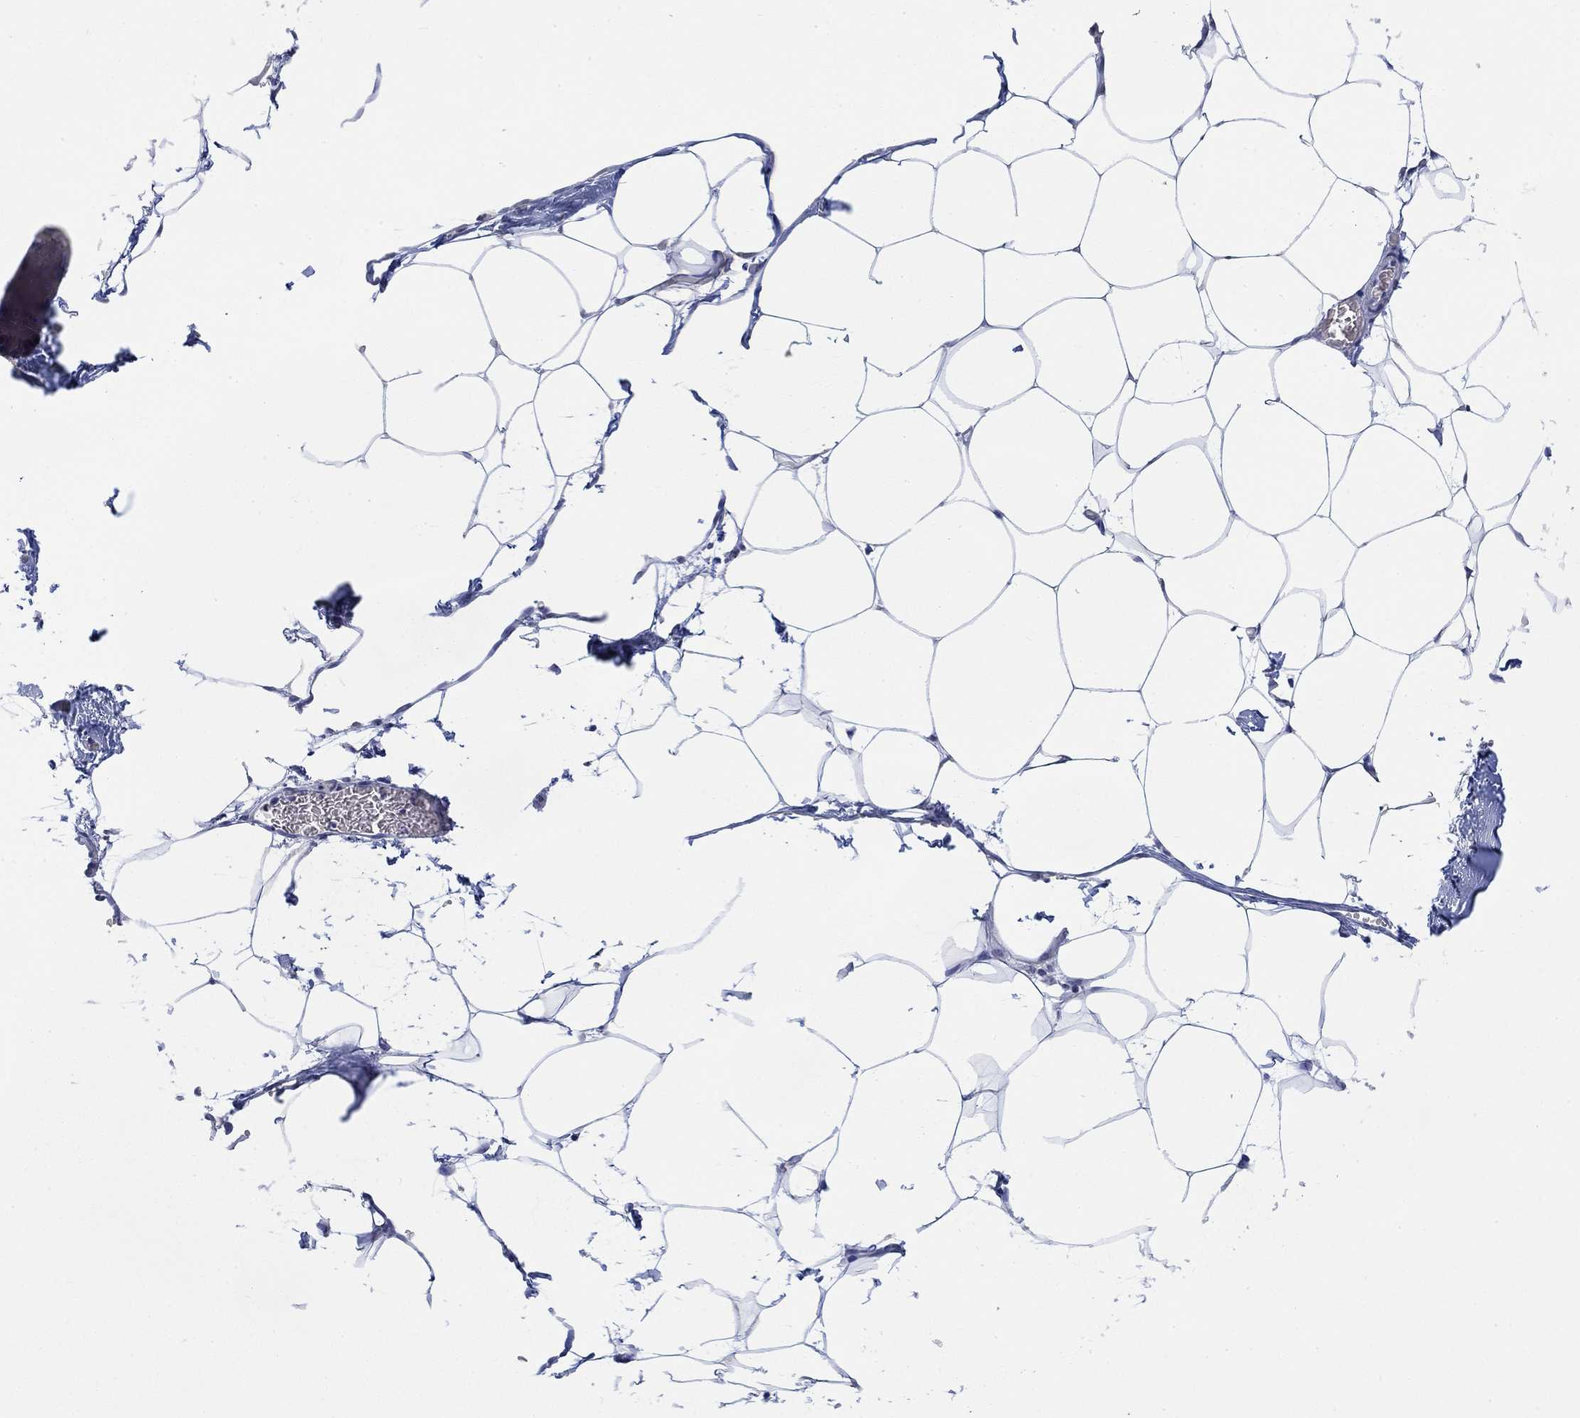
{"staining": {"intensity": "negative", "quantity": "none", "location": "none"}, "tissue": "adipose tissue", "cell_type": "Adipocytes", "image_type": "normal", "snomed": [{"axis": "morphology", "description": "Normal tissue, NOS"}, {"axis": "topography", "description": "Adipose tissue"}], "caption": "Immunohistochemical staining of unremarkable human adipose tissue displays no significant expression in adipocytes. Nuclei are stained in blue.", "gene": "TMEM255A", "patient": {"sex": "male", "age": 57}}